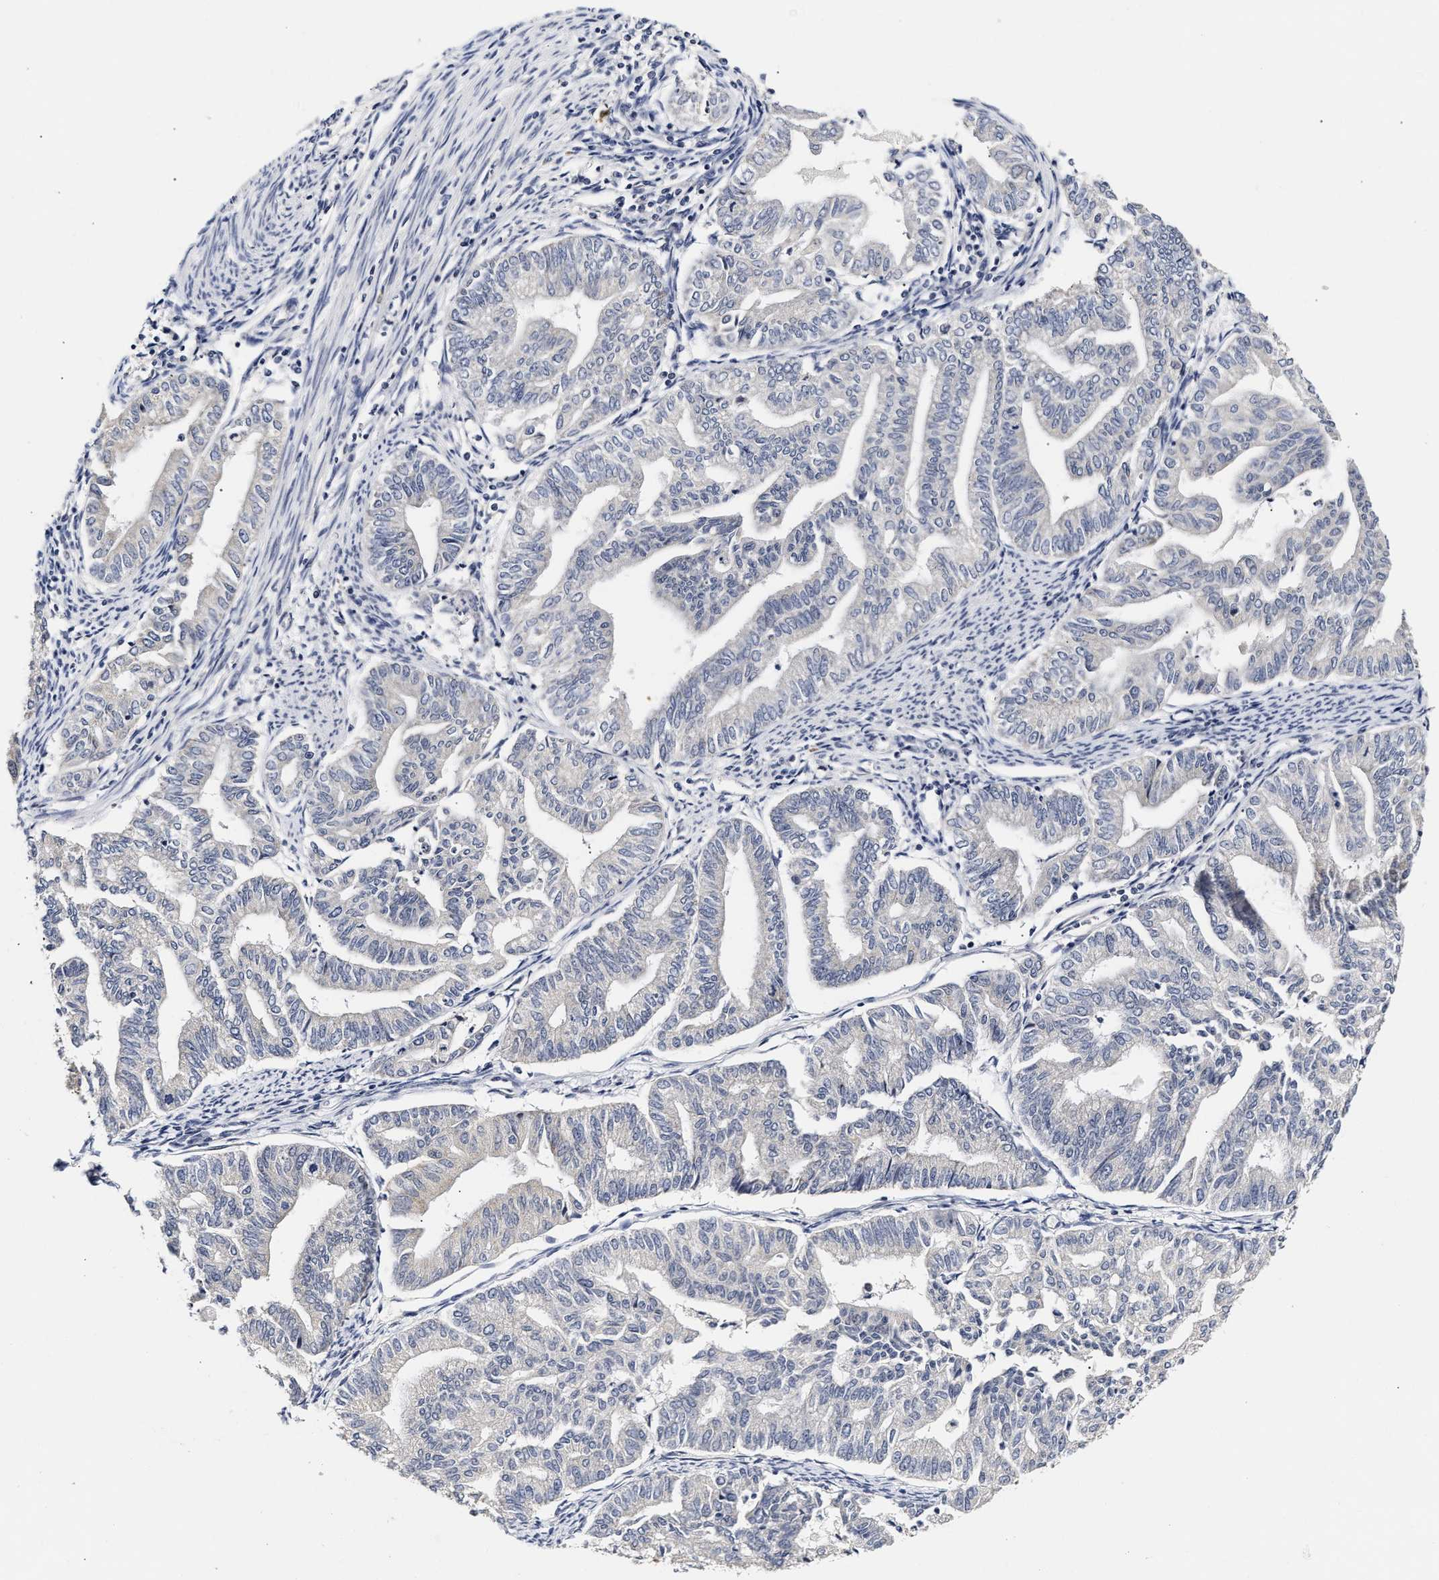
{"staining": {"intensity": "negative", "quantity": "none", "location": "none"}, "tissue": "endometrial cancer", "cell_type": "Tumor cells", "image_type": "cancer", "snomed": [{"axis": "morphology", "description": "Adenocarcinoma, NOS"}, {"axis": "topography", "description": "Endometrium"}], "caption": "Immunohistochemistry (IHC) of human endometrial adenocarcinoma exhibits no staining in tumor cells.", "gene": "RINT1", "patient": {"sex": "female", "age": 79}}